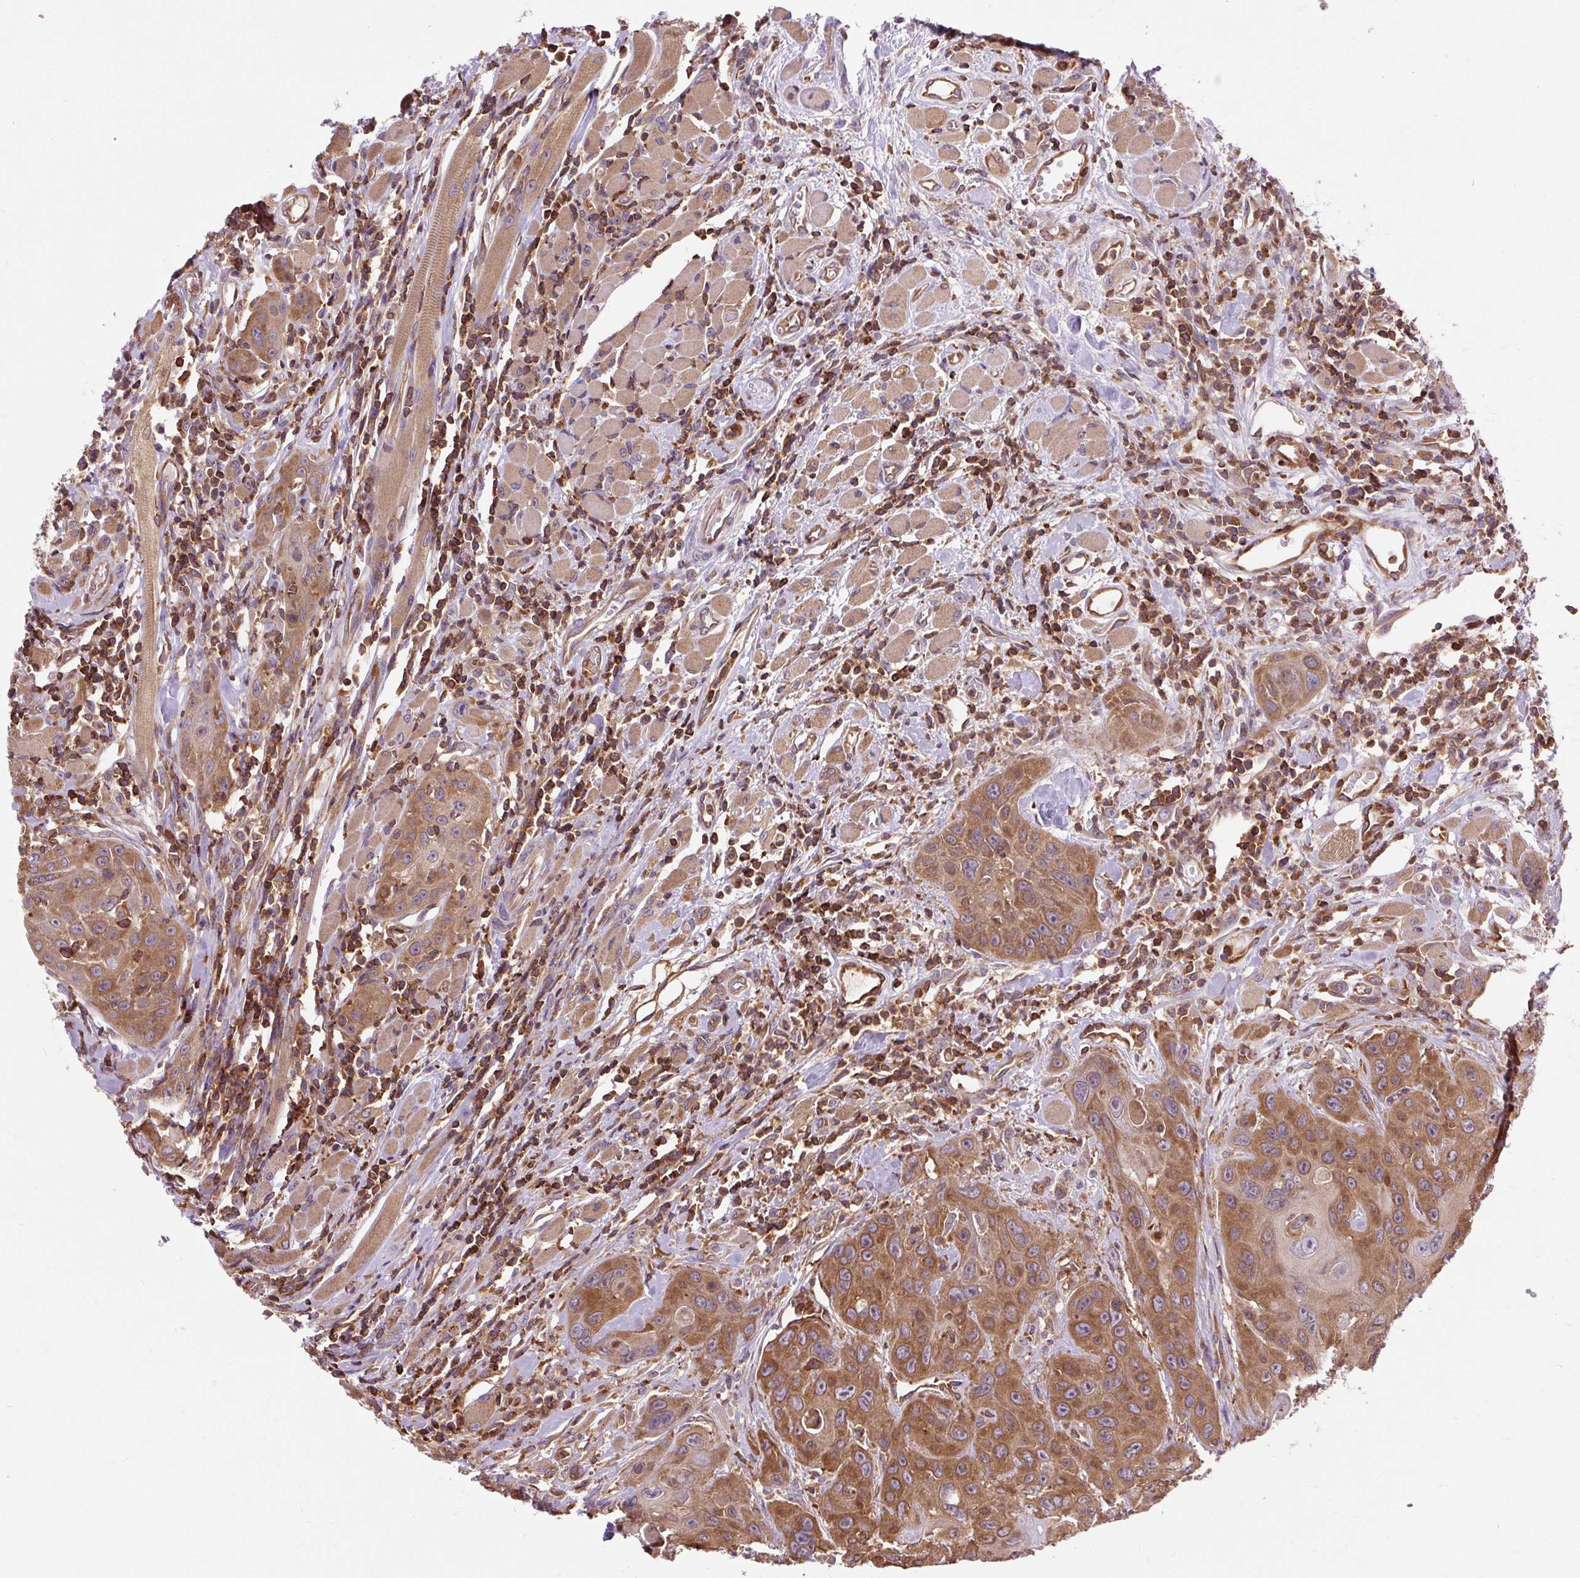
{"staining": {"intensity": "moderate", "quantity": ">75%", "location": "cytoplasmic/membranous"}, "tissue": "head and neck cancer", "cell_type": "Tumor cells", "image_type": "cancer", "snomed": [{"axis": "morphology", "description": "Squamous cell carcinoma, NOS"}, {"axis": "topography", "description": "Head-Neck"}], "caption": "A high-resolution histopathology image shows IHC staining of head and neck cancer (squamous cell carcinoma), which displays moderate cytoplasmic/membranous positivity in about >75% of tumor cells.", "gene": "CISD3", "patient": {"sex": "female", "age": 59}}